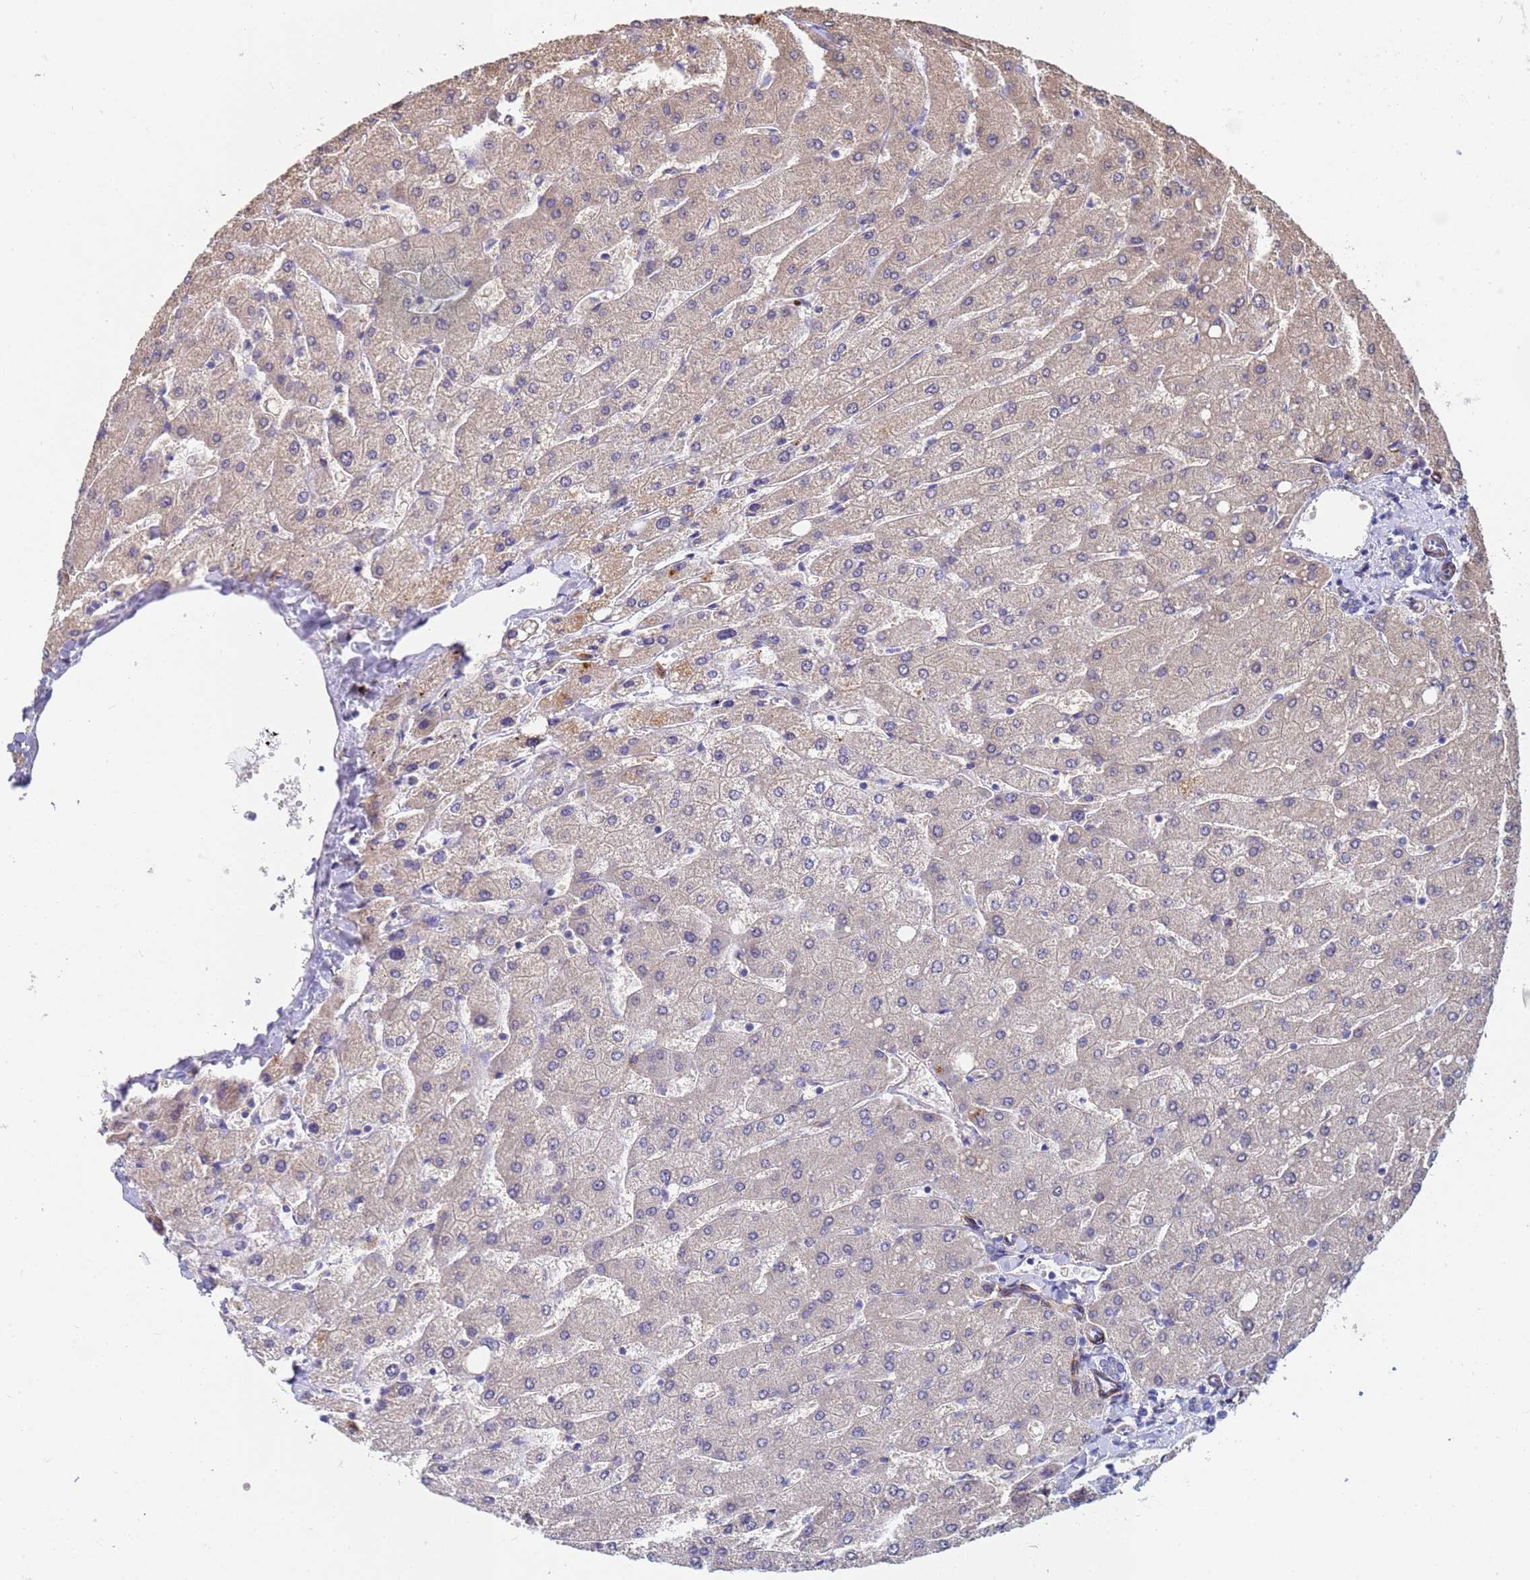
{"staining": {"intensity": "negative", "quantity": "none", "location": "none"}, "tissue": "liver", "cell_type": "Cholangiocytes", "image_type": "normal", "snomed": [{"axis": "morphology", "description": "Normal tissue, NOS"}, {"axis": "topography", "description": "Liver"}], "caption": "This is an IHC image of normal liver. There is no expression in cholangiocytes.", "gene": "C5orf34", "patient": {"sex": "male", "age": 55}}